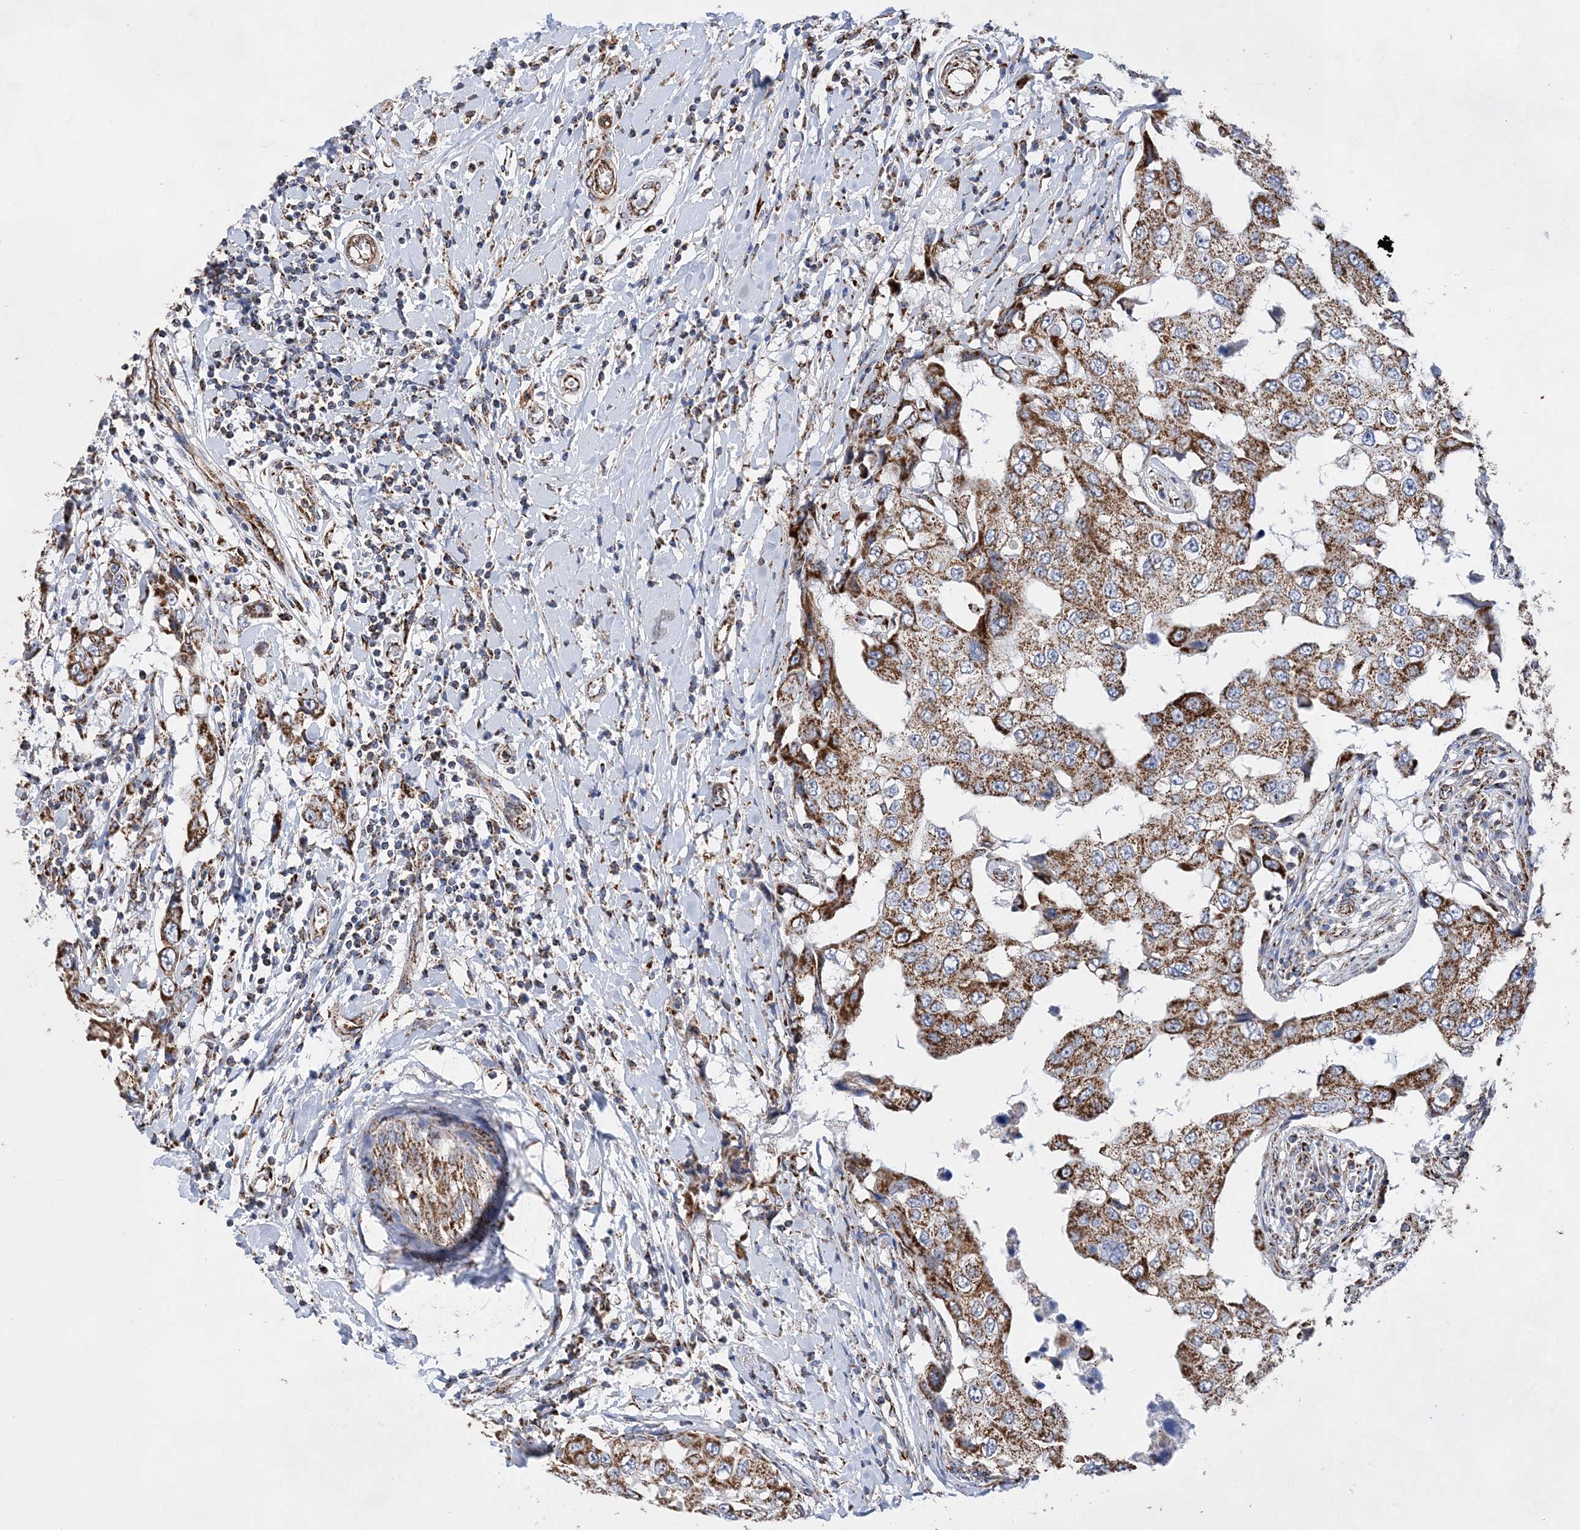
{"staining": {"intensity": "strong", "quantity": ">75%", "location": "cytoplasmic/membranous"}, "tissue": "breast cancer", "cell_type": "Tumor cells", "image_type": "cancer", "snomed": [{"axis": "morphology", "description": "Duct carcinoma"}, {"axis": "topography", "description": "Breast"}], "caption": "Breast cancer was stained to show a protein in brown. There is high levels of strong cytoplasmic/membranous positivity in approximately >75% of tumor cells.", "gene": "ACOT9", "patient": {"sex": "female", "age": 27}}